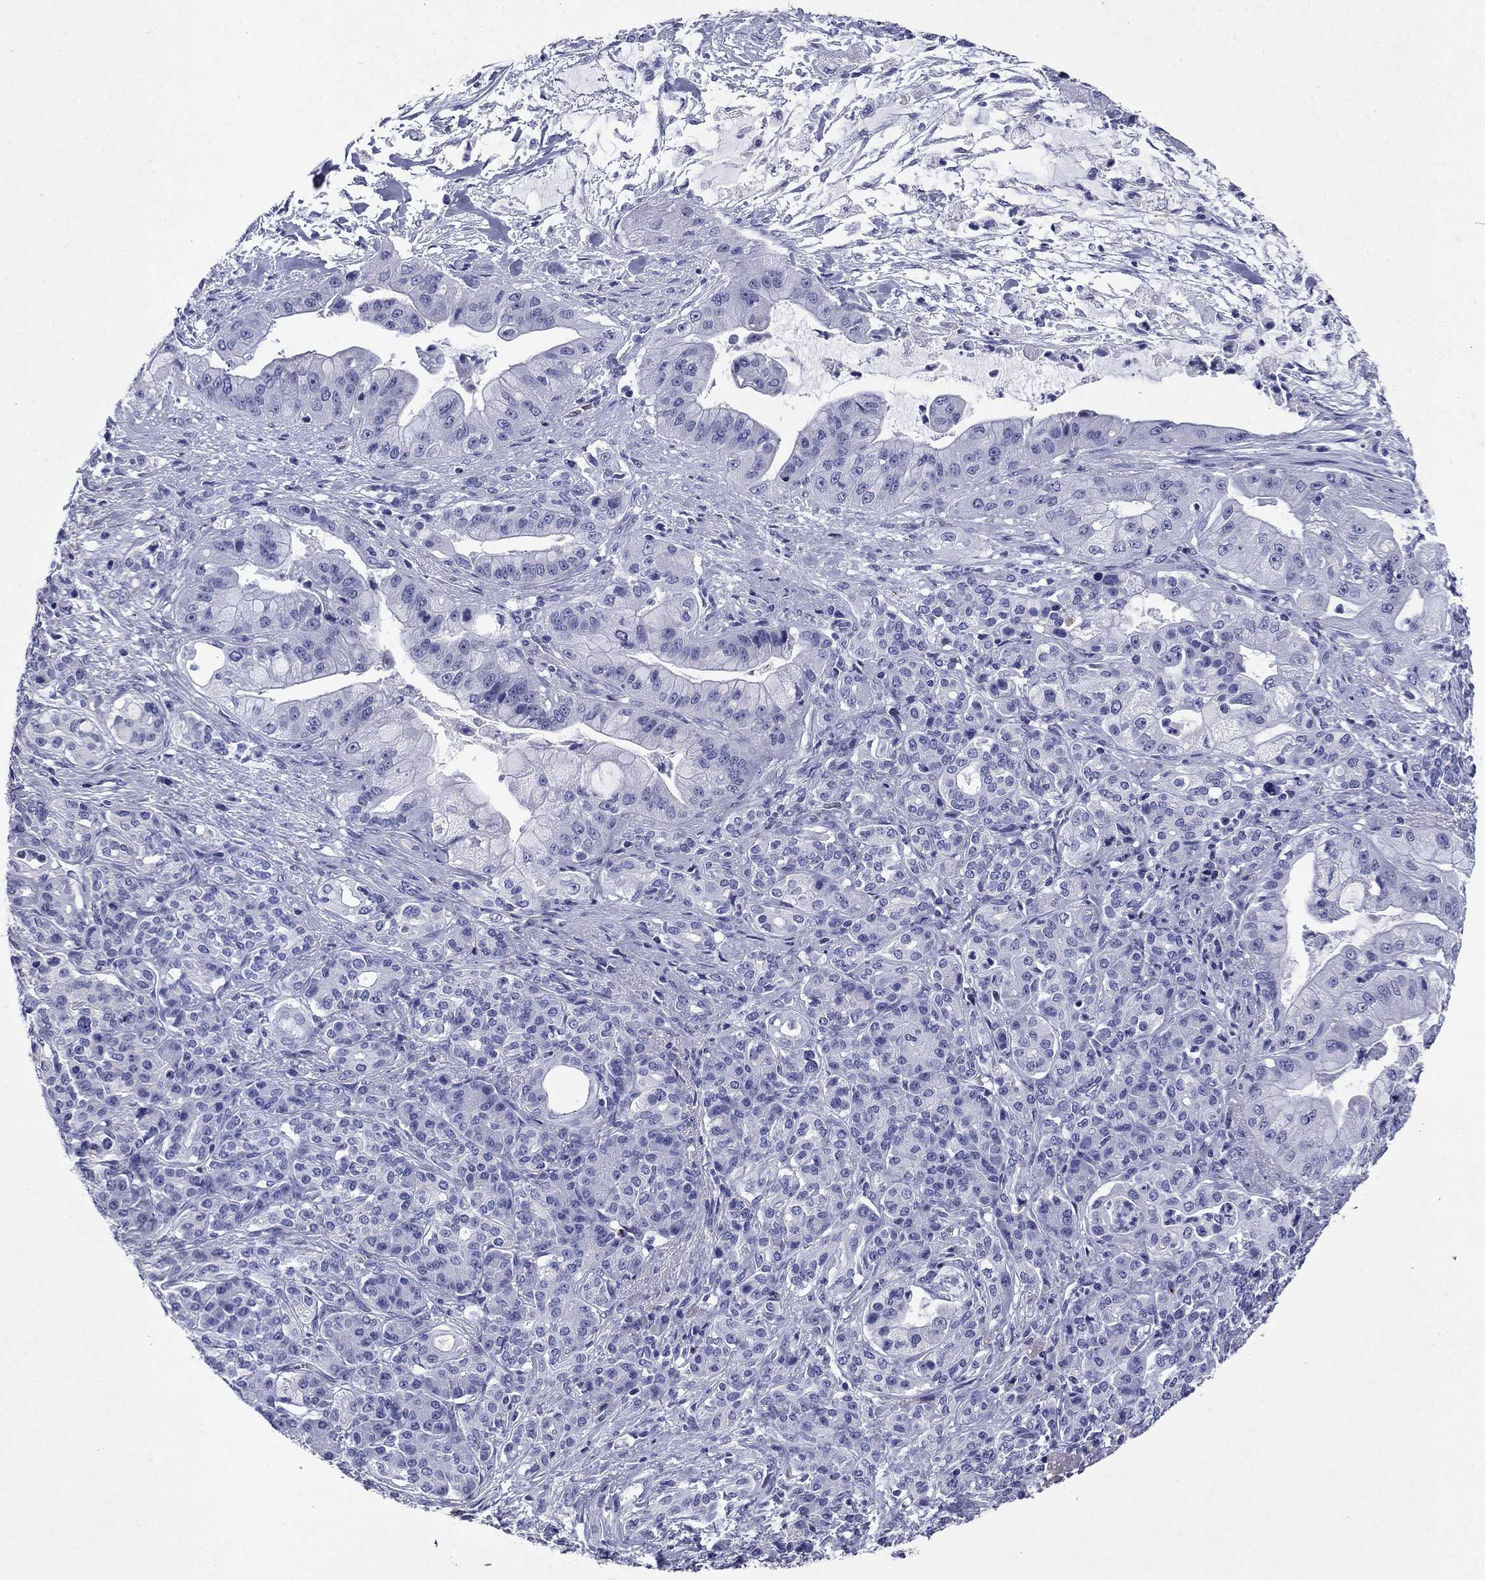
{"staining": {"intensity": "negative", "quantity": "none", "location": "none"}, "tissue": "pancreatic cancer", "cell_type": "Tumor cells", "image_type": "cancer", "snomed": [{"axis": "morphology", "description": "Normal tissue, NOS"}, {"axis": "morphology", "description": "Inflammation, NOS"}, {"axis": "morphology", "description": "Adenocarcinoma, NOS"}, {"axis": "topography", "description": "Pancreas"}], "caption": "An immunohistochemistry (IHC) photomicrograph of pancreatic cancer (adenocarcinoma) is shown. There is no staining in tumor cells of pancreatic cancer (adenocarcinoma).", "gene": "GZMK", "patient": {"sex": "male", "age": 57}}